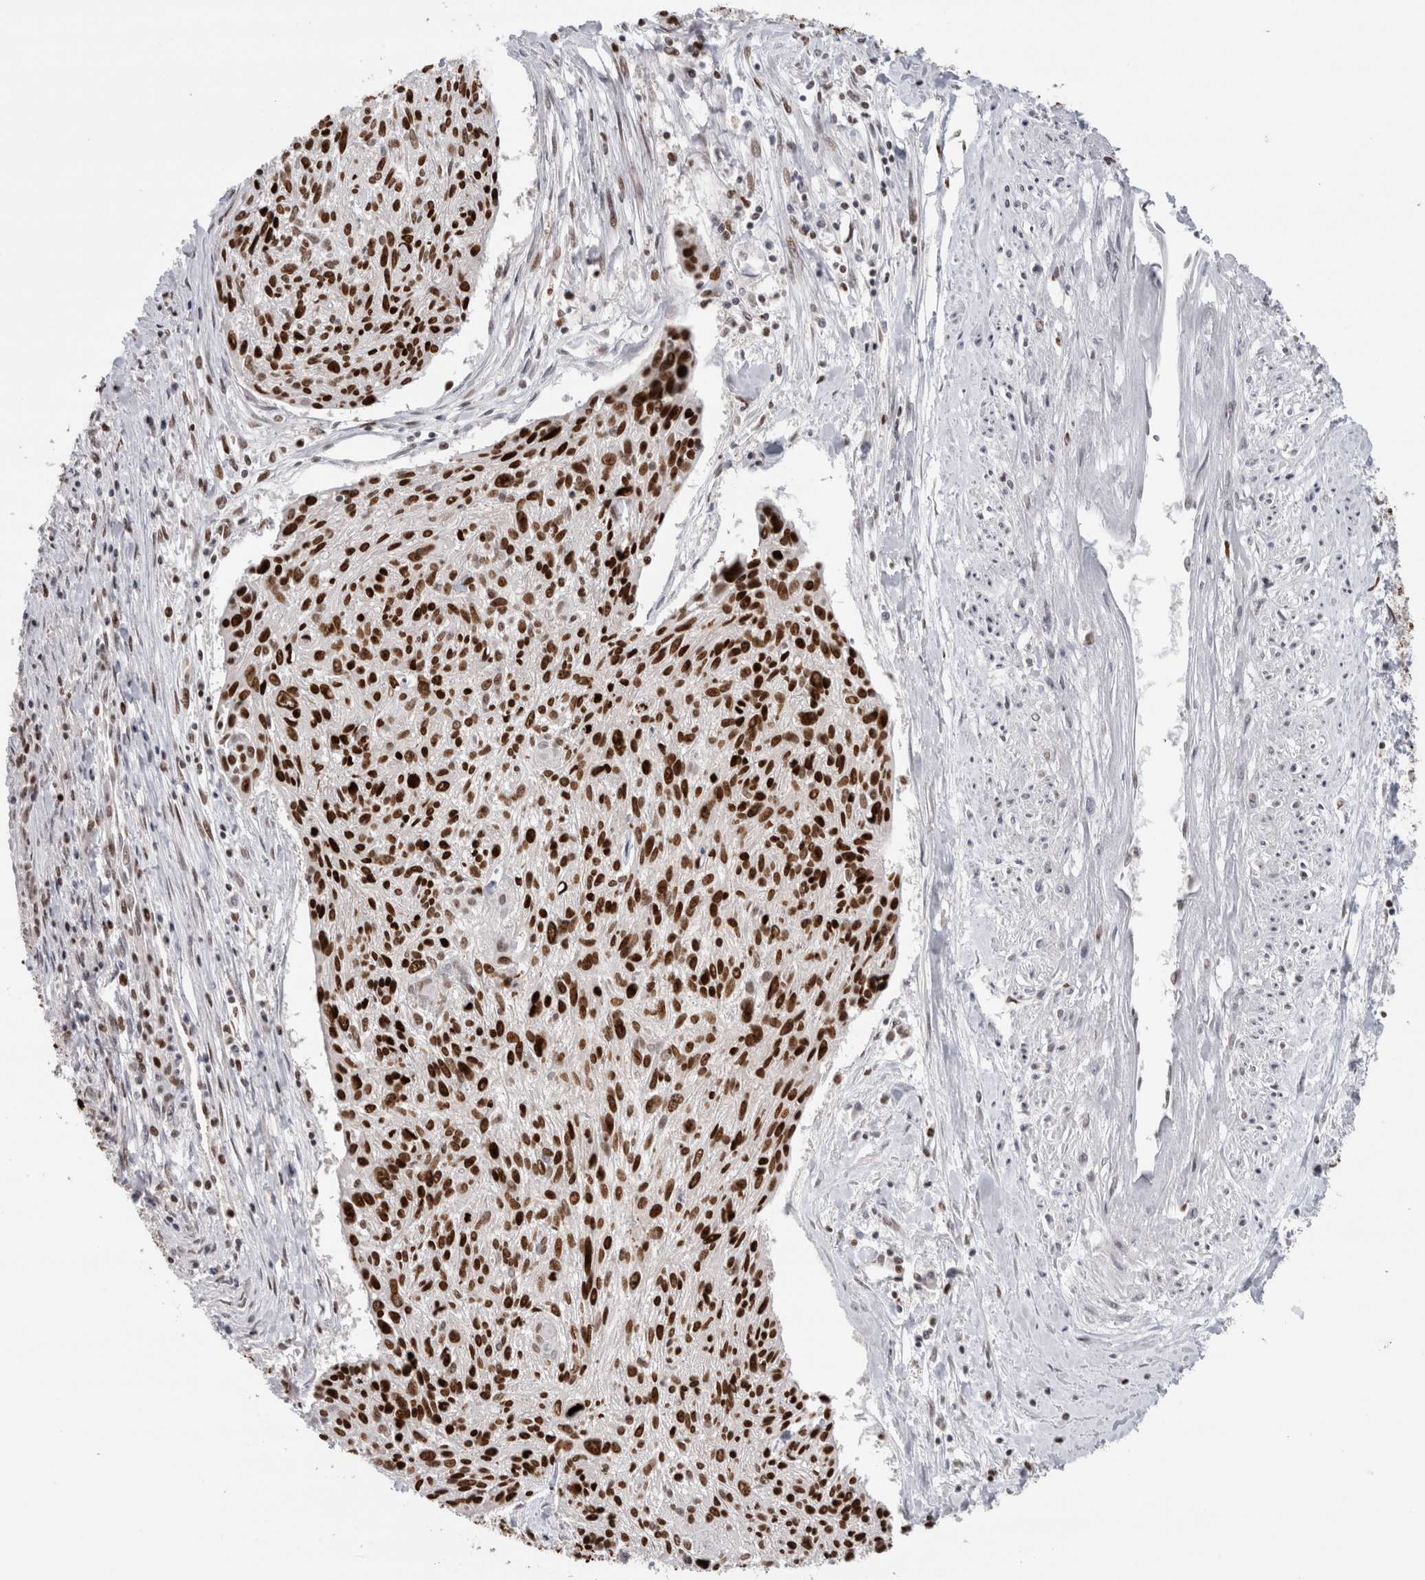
{"staining": {"intensity": "strong", "quantity": ">75%", "location": "nuclear"}, "tissue": "cervical cancer", "cell_type": "Tumor cells", "image_type": "cancer", "snomed": [{"axis": "morphology", "description": "Squamous cell carcinoma, NOS"}, {"axis": "topography", "description": "Cervix"}], "caption": "Squamous cell carcinoma (cervical) tissue shows strong nuclear positivity in approximately >75% of tumor cells, visualized by immunohistochemistry.", "gene": "ZNF521", "patient": {"sex": "female", "age": 51}}